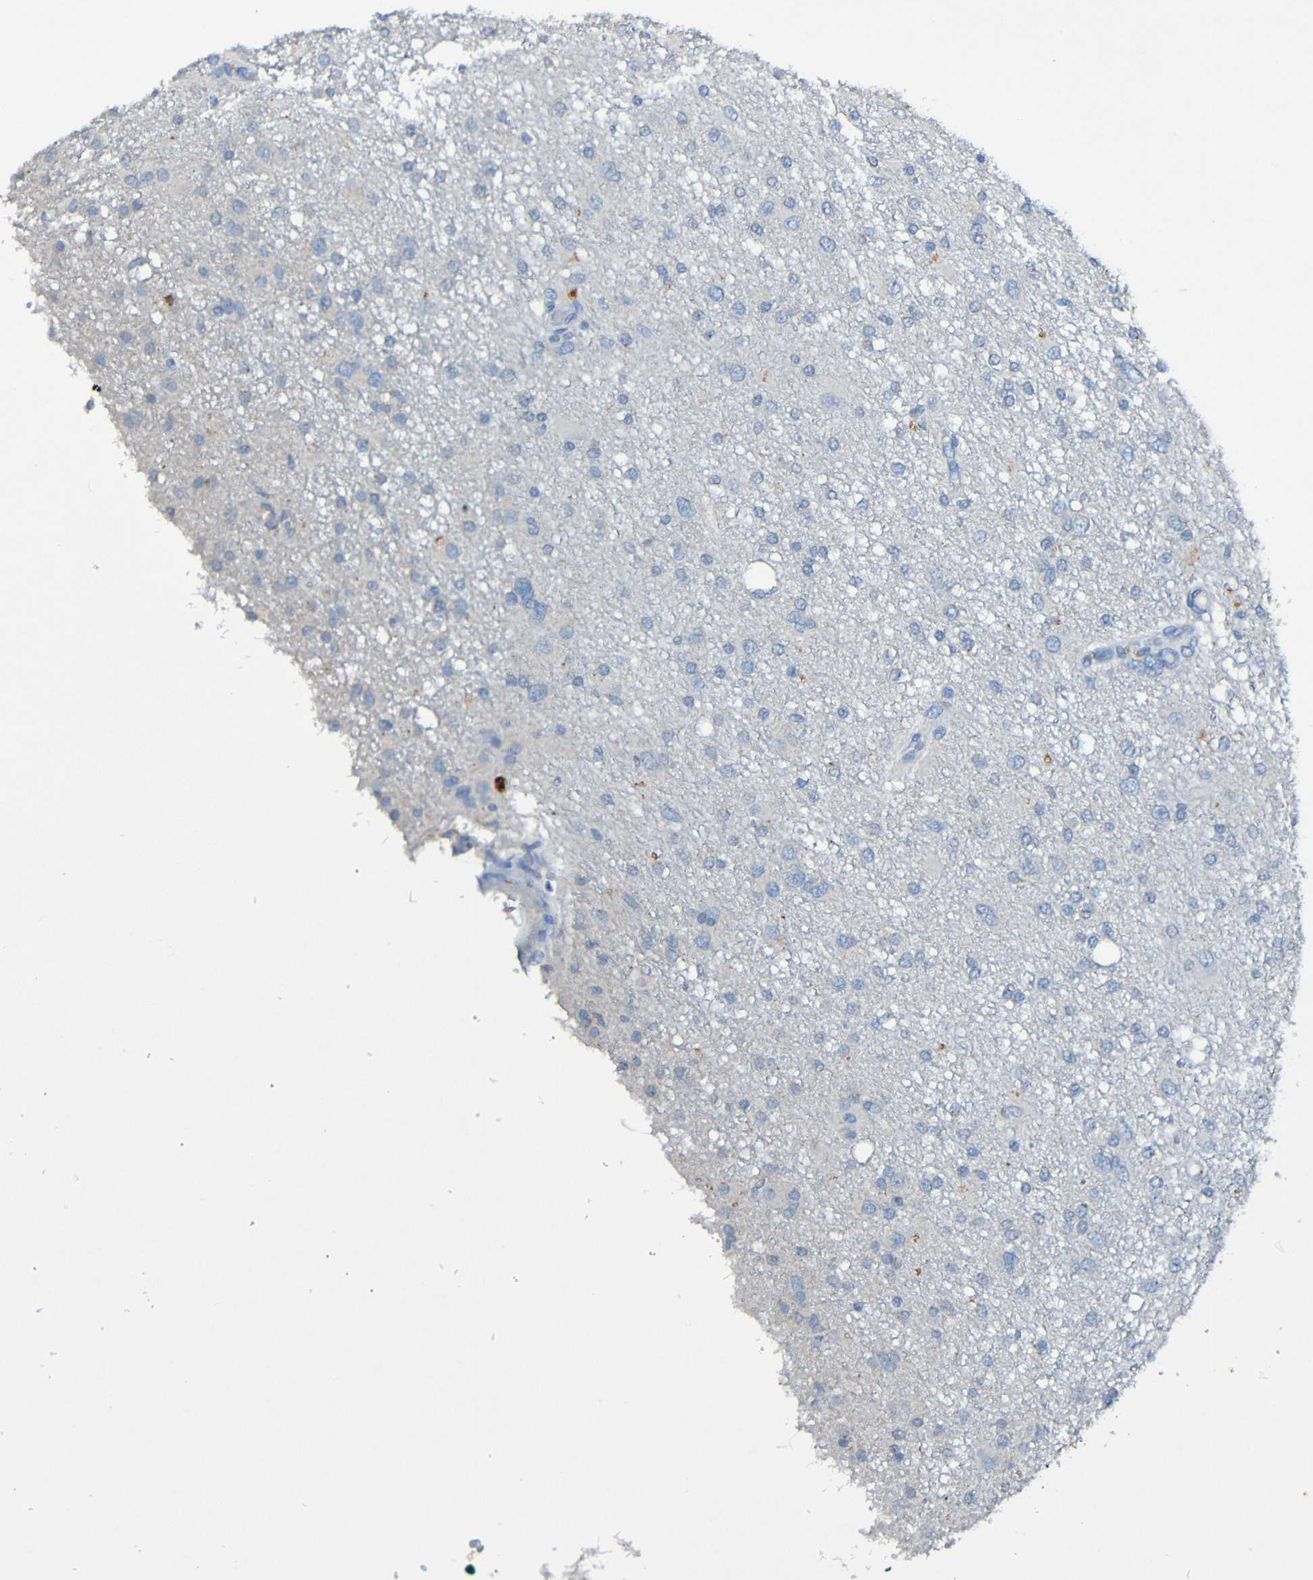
{"staining": {"intensity": "negative", "quantity": "none", "location": "none"}, "tissue": "glioma", "cell_type": "Tumor cells", "image_type": "cancer", "snomed": [{"axis": "morphology", "description": "Glioma, malignant, High grade"}, {"axis": "topography", "description": "Brain"}], "caption": "This is an IHC photomicrograph of high-grade glioma (malignant). There is no staining in tumor cells.", "gene": "LRRC70", "patient": {"sex": "female", "age": 59}}